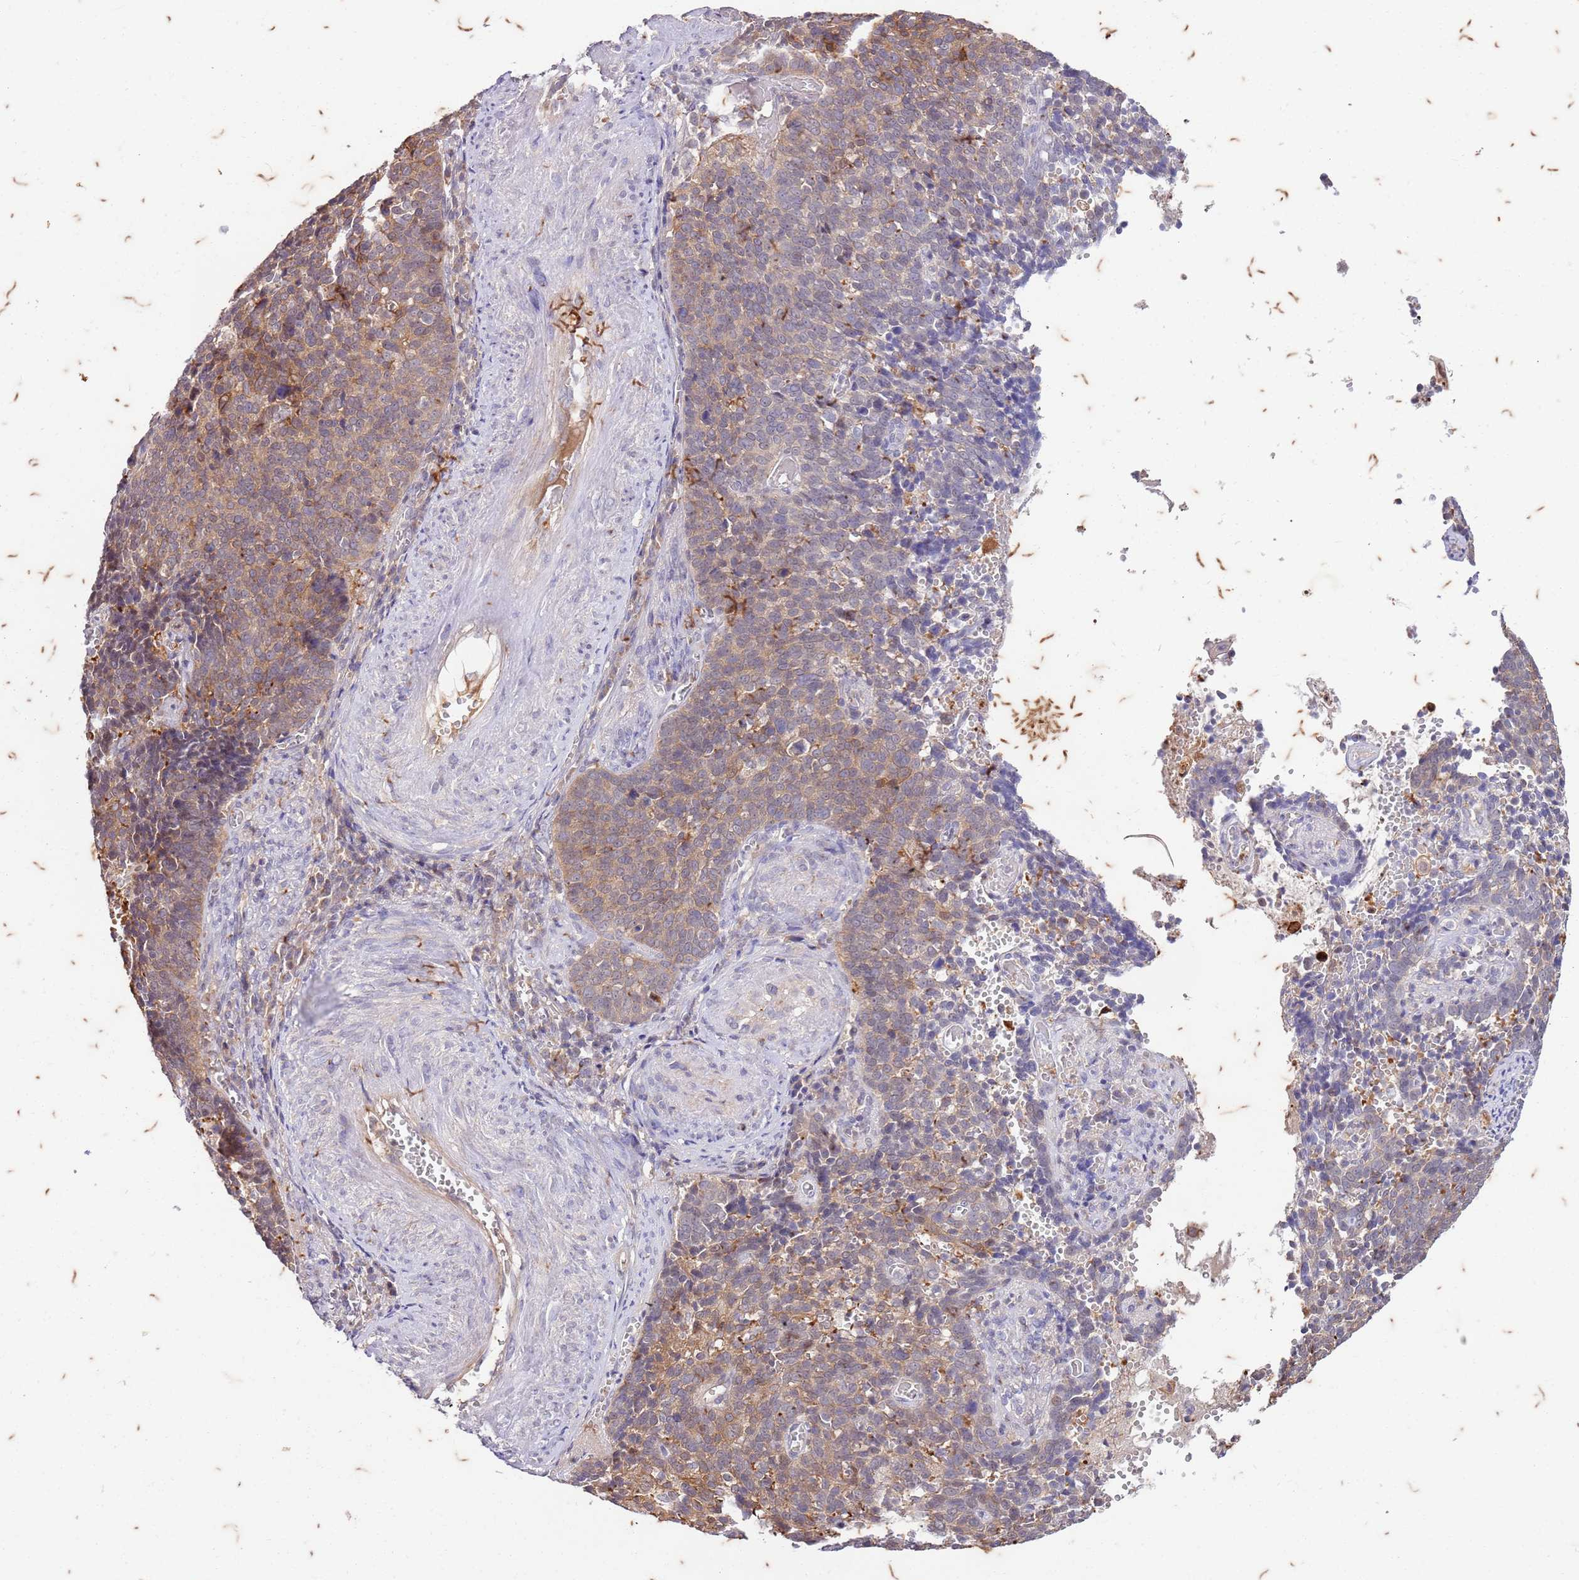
{"staining": {"intensity": "moderate", "quantity": "25%-75%", "location": "cytoplasmic/membranous"}, "tissue": "cervical cancer", "cell_type": "Tumor cells", "image_type": "cancer", "snomed": [{"axis": "morphology", "description": "Normal tissue, NOS"}, {"axis": "morphology", "description": "Squamous cell carcinoma, NOS"}, {"axis": "topography", "description": "Cervix"}], "caption": "The immunohistochemical stain shows moderate cytoplasmic/membranous positivity in tumor cells of cervical squamous cell carcinoma tissue.", "gene": "RAPGEF3", "patient": {"sex": "female", "age": 39}}